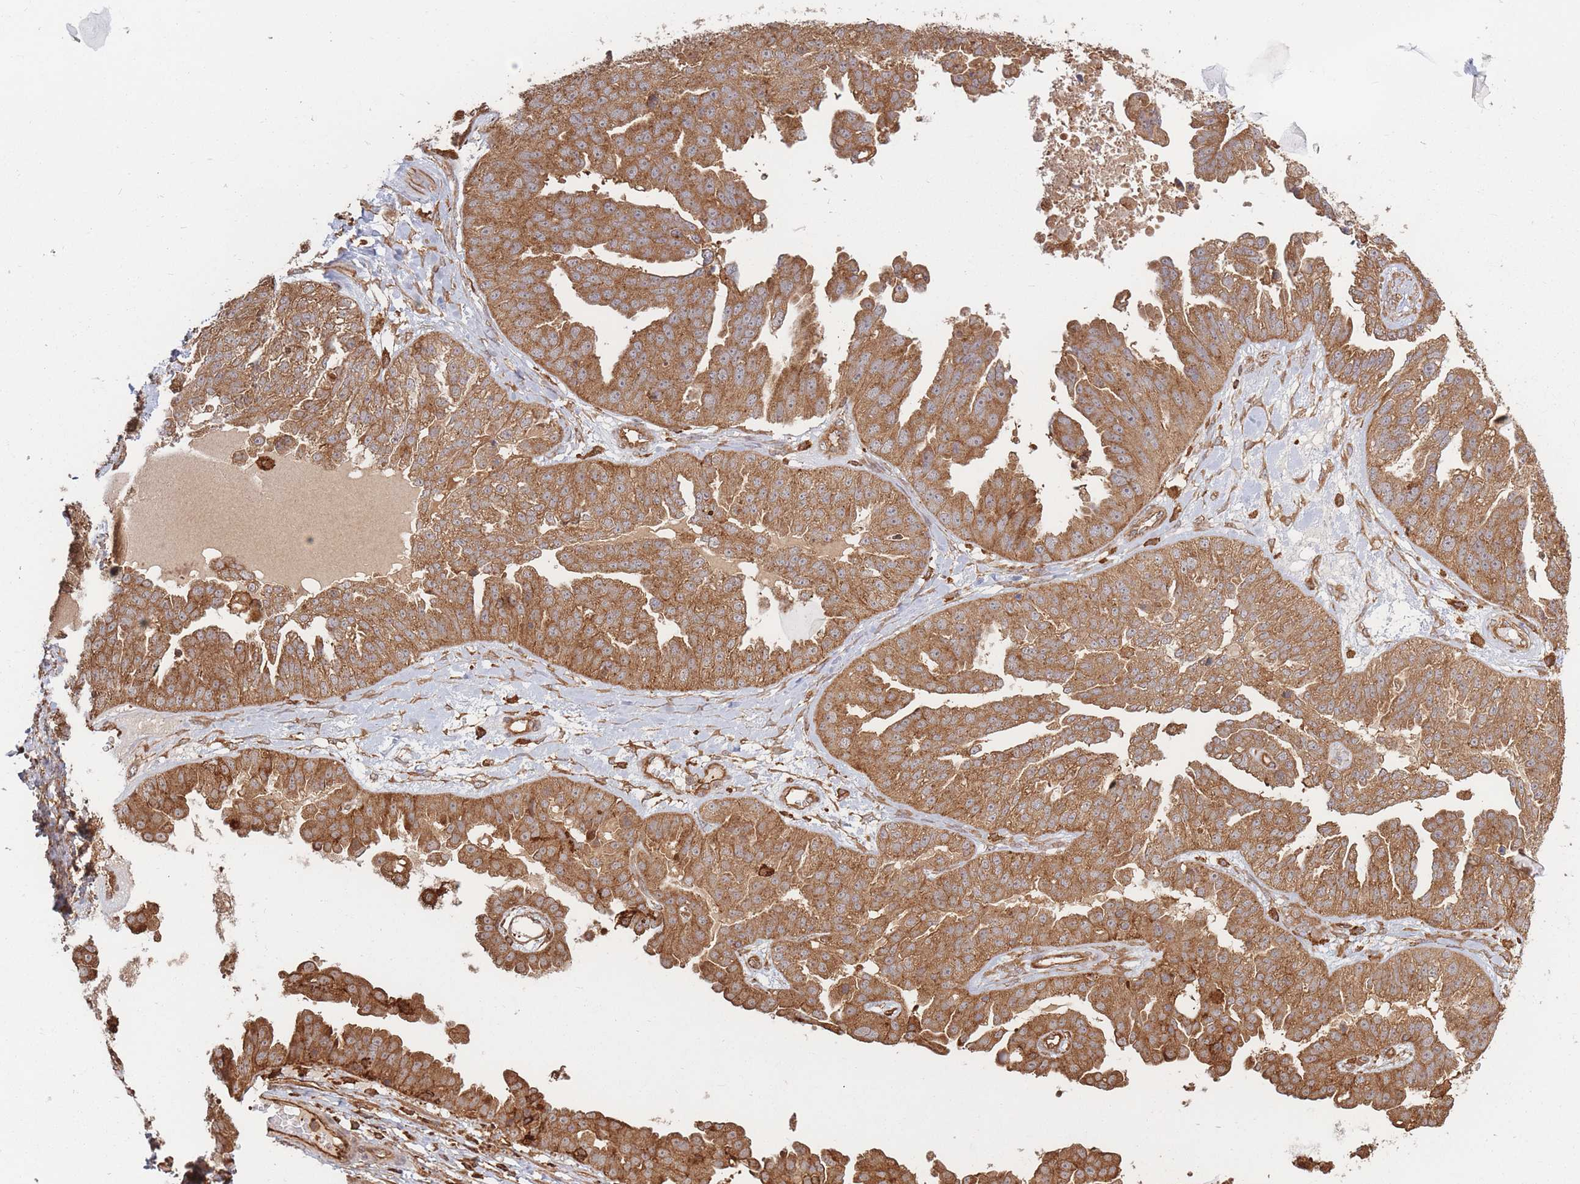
{"staining": {"intensity": "moderate", "quantity": ">75%", "location": "cytoplasmic/membranous"}, "tissue": "ovarian cancer", "cell_type": "Tumor cells", "image_type": "cancer", "snomed": [{"axis": "morphology", "description": "Cystadenocarcinoma, serous, NOS"}, {"axis": "topography", "description": "Ovary"}], "caption": "Tumor cells exhibit moderate cytoplasmic/membranous expression in about >75% of cells in ovarian serous cystadenocarcinoma.", "gene": "RASSF2", "patient": {"sex": "female", "age": 58}}